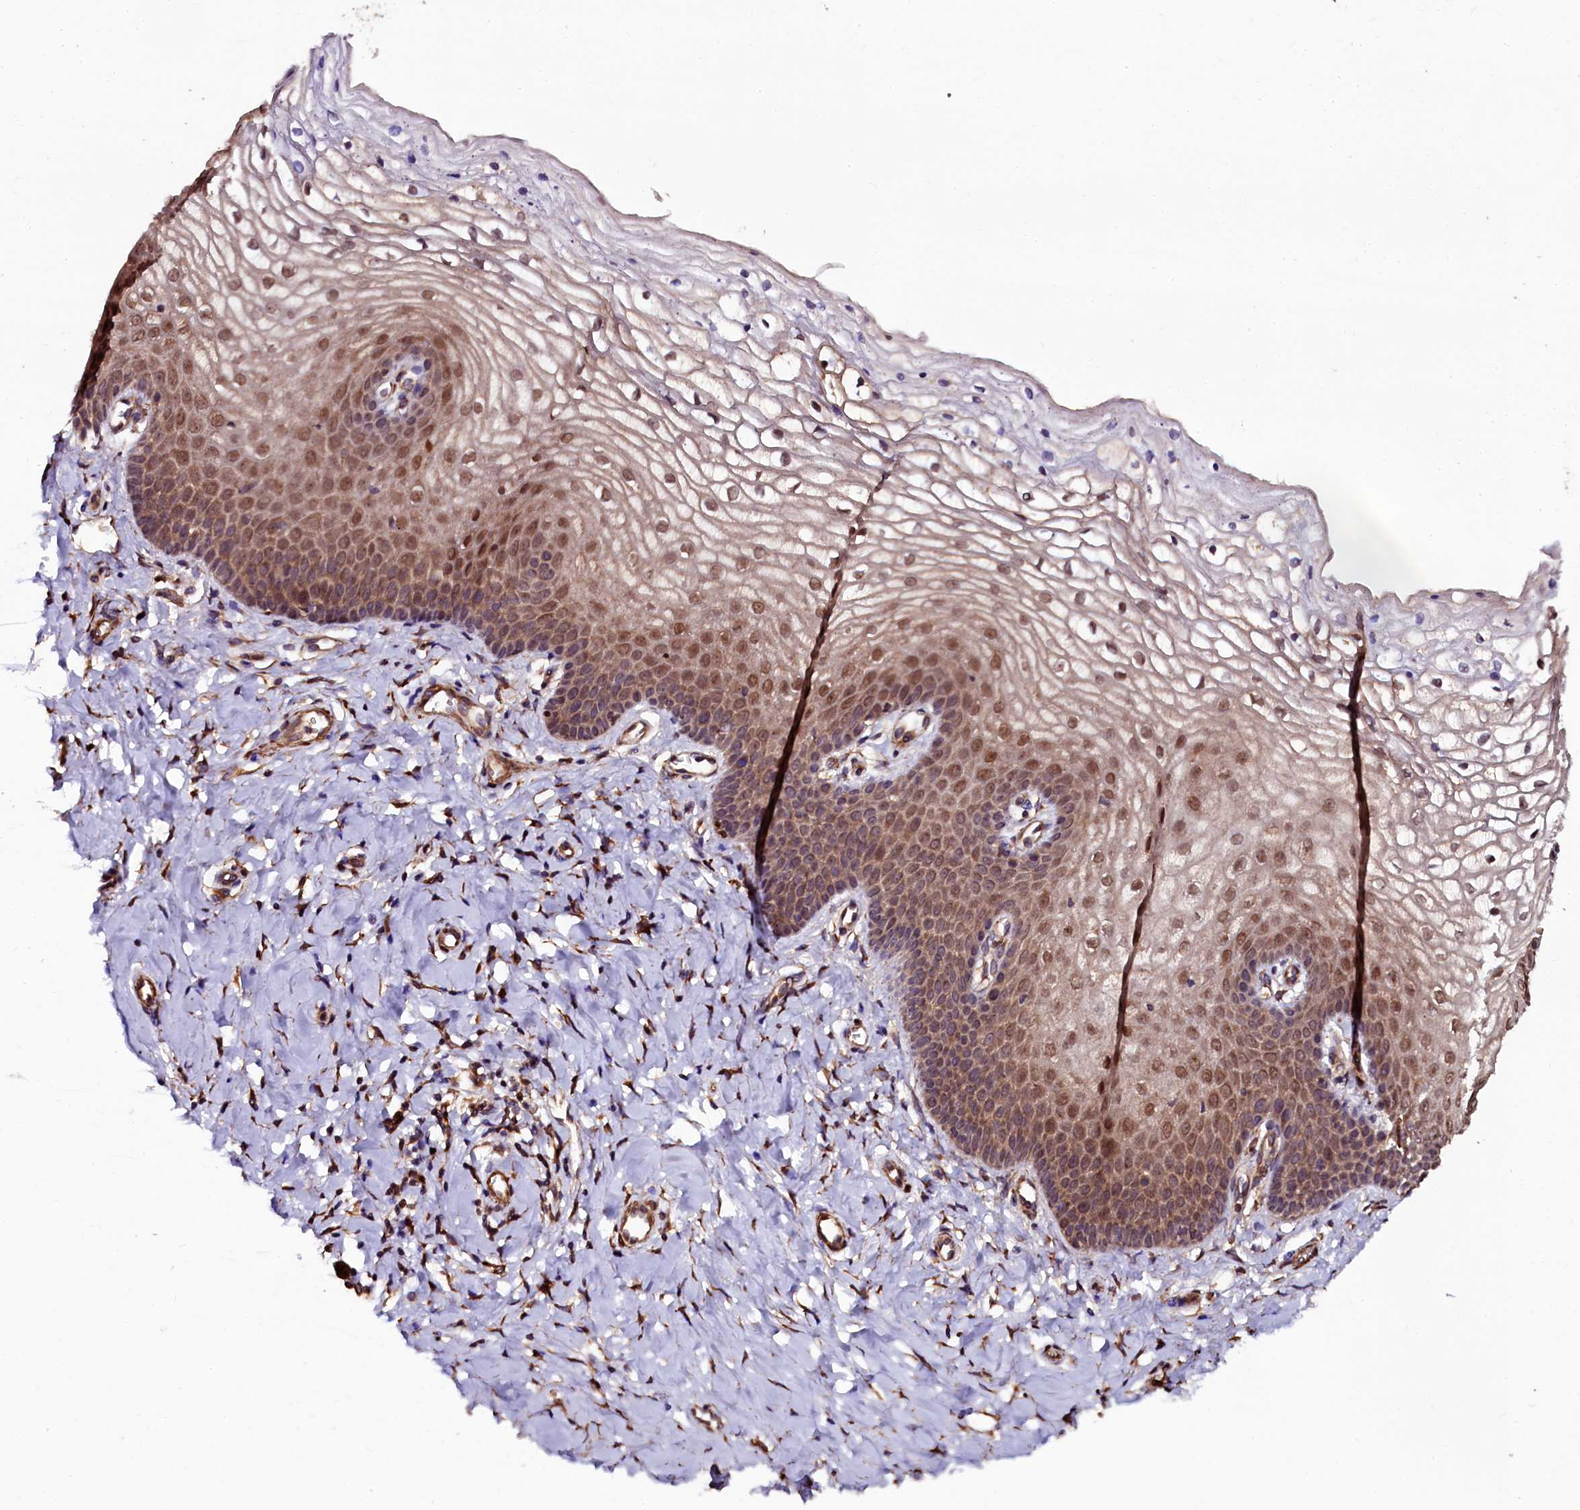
{"staining": {"intensity": "moderate", "quantity": ">75%", "location": "cytoplasmic/membranous,nuclear"}, "tissue": "vagina", "cell_type": "Squamous epithelial cells", "image_type": "normal", "snomed": [{"axis": "morphology", "description": "Normal tissue, NOS"}, {"axis": "topography", "description": "Vagina"}], "caption": "An immunohistochemistry (IHC) histopathology image of benign tissue is shown. Protein staining in brown shows moderate cytoplasmic/membranous,nuclear positivity in vagina within squamous epithelial cells.", "gene": "N4BP1", "patient": {"sex": "female", "age": 68}}